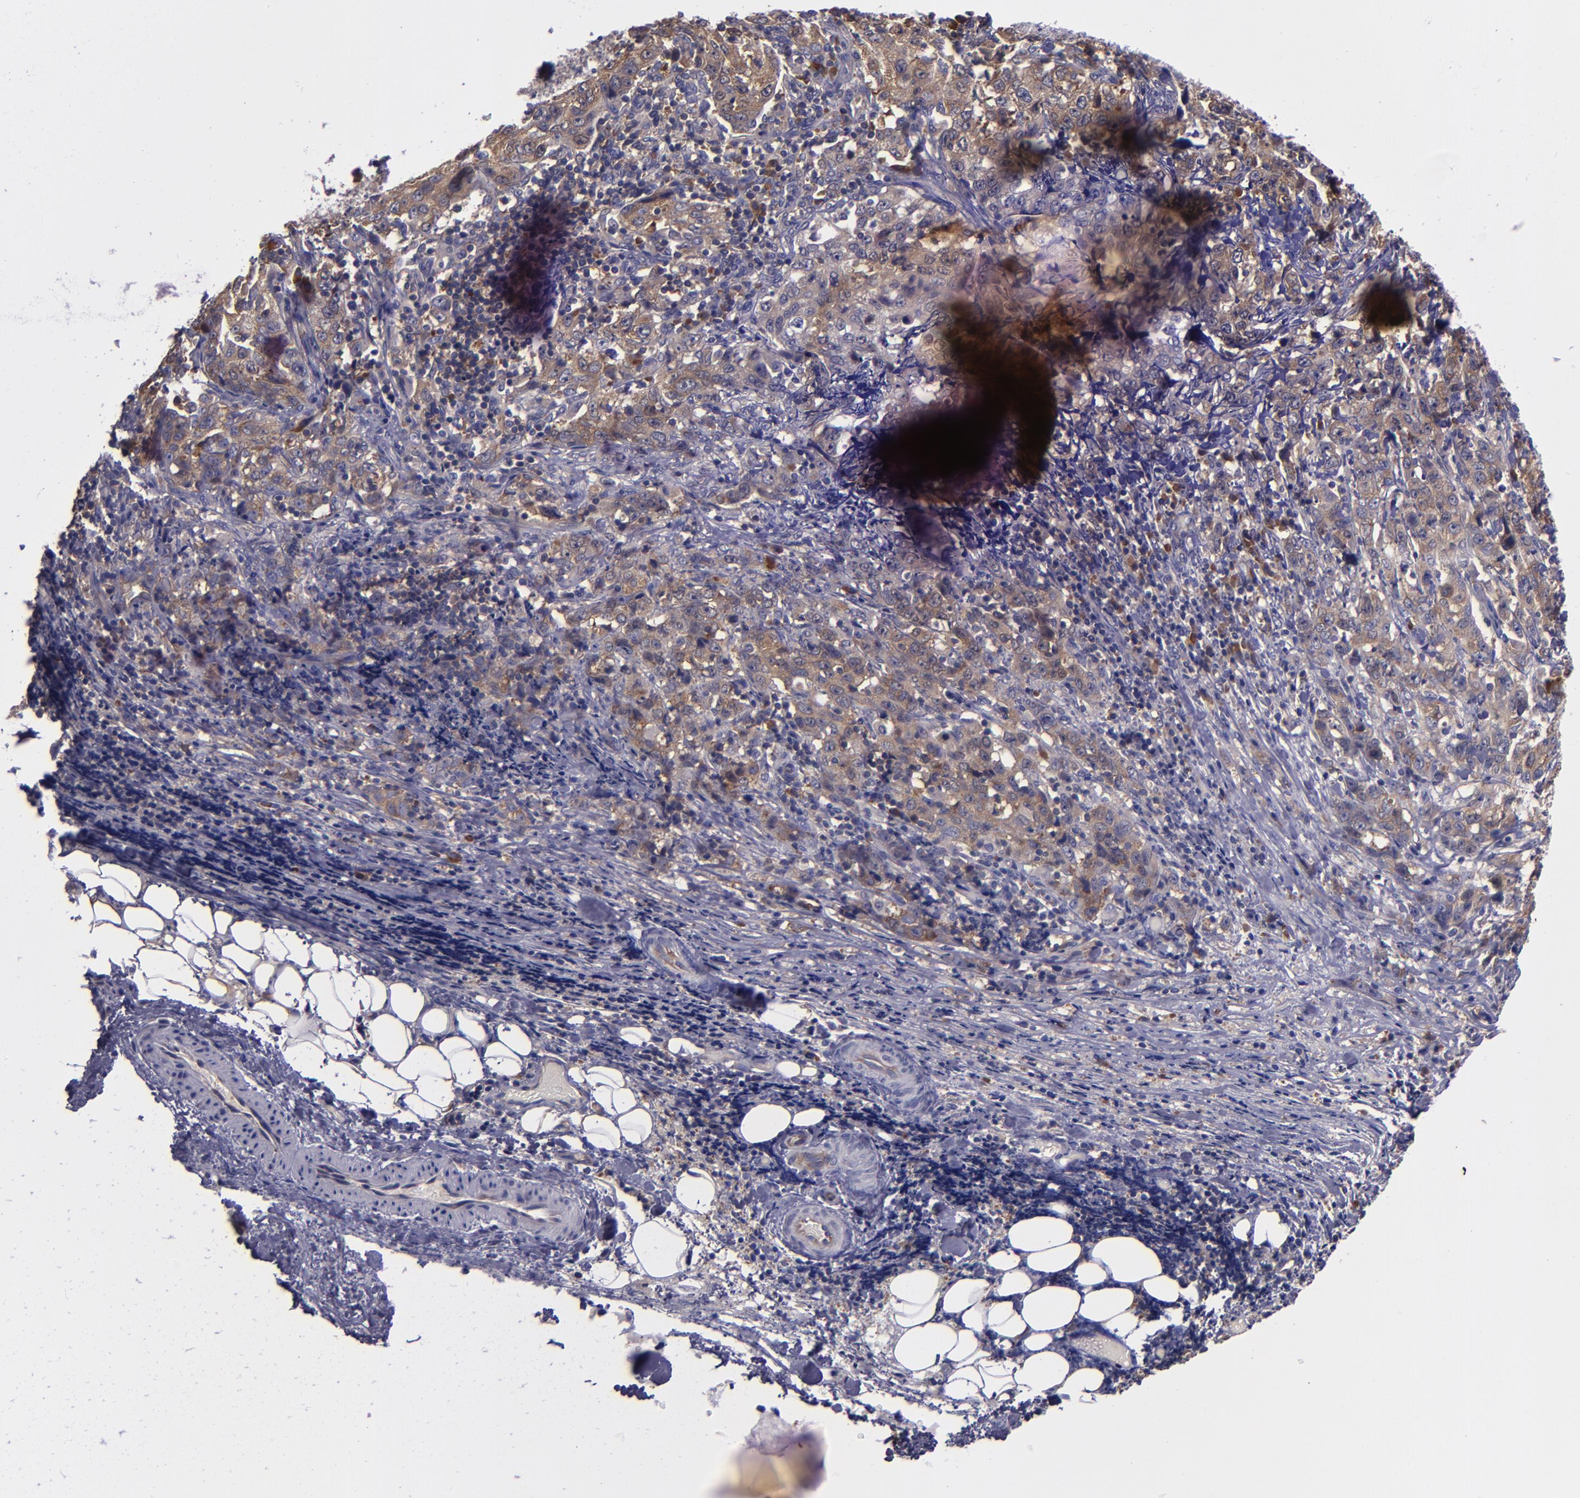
{"staining": {"intensity": "weak", "quantity": "25%-75%", "location": "cytoplasmic/membranous"}, "tissue": "stomach cancer", "cell_type": "Tumor cells", "image_type": "cancer", "snomed": [{"axis": "morphology", "description": "Adenocarcinoma, NOS"}, {"axis": "topography", "description": "Stomach"}], "caption": "This histopathology image exhibits immunohistochemistry (IHC) staining of human adenocarcinoma (stomach), with low weak cytoplasmic/membranous positivity in about 25%-75% of tumor cells.", "gene": "CARS1", "patient": {"sex": "male", "age": 48}}